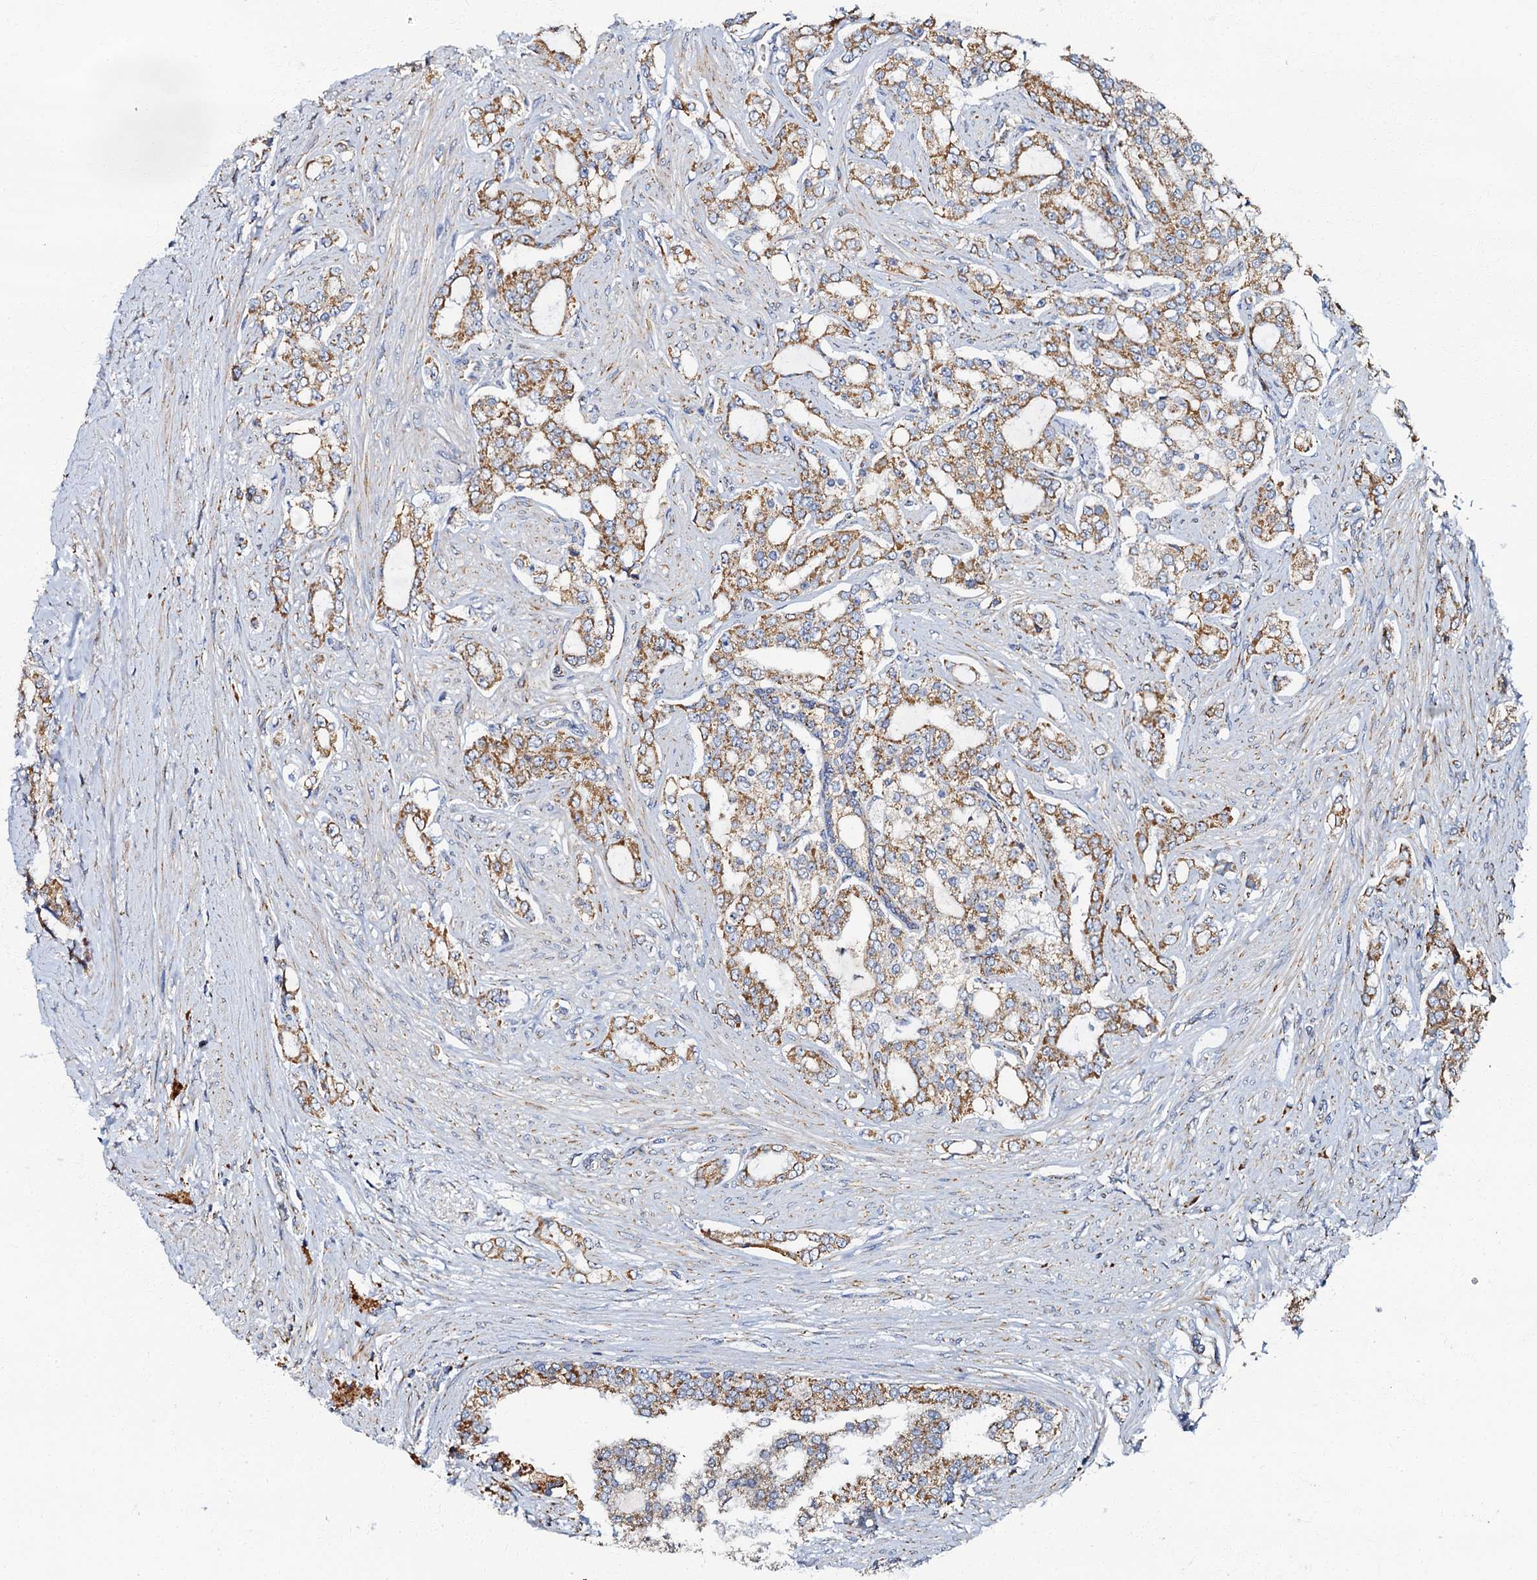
{"staining": {"intensity": "moderate", "quantity": "25%-75%", "location": "cytoplasmic/membranous"}, "tissue": "prostate cancer", "cell_type": "Tumor cells", "image_type": "cancer", "snomed": [{"axis": "morphology", "description": "Adenocarcinoma, High grade"}, {"axis": "topography", "description": "Prostate"}], "caption": "The image exhibits immunohistochemical staining of prostate adenocarcinoma (high-grade). There is moderate cytoplasmic/membranous positivity is present in about 25%-75% of tumor cells.", "gene": "NDUFA12", "patient": {"sex": "male", "age": 64}}